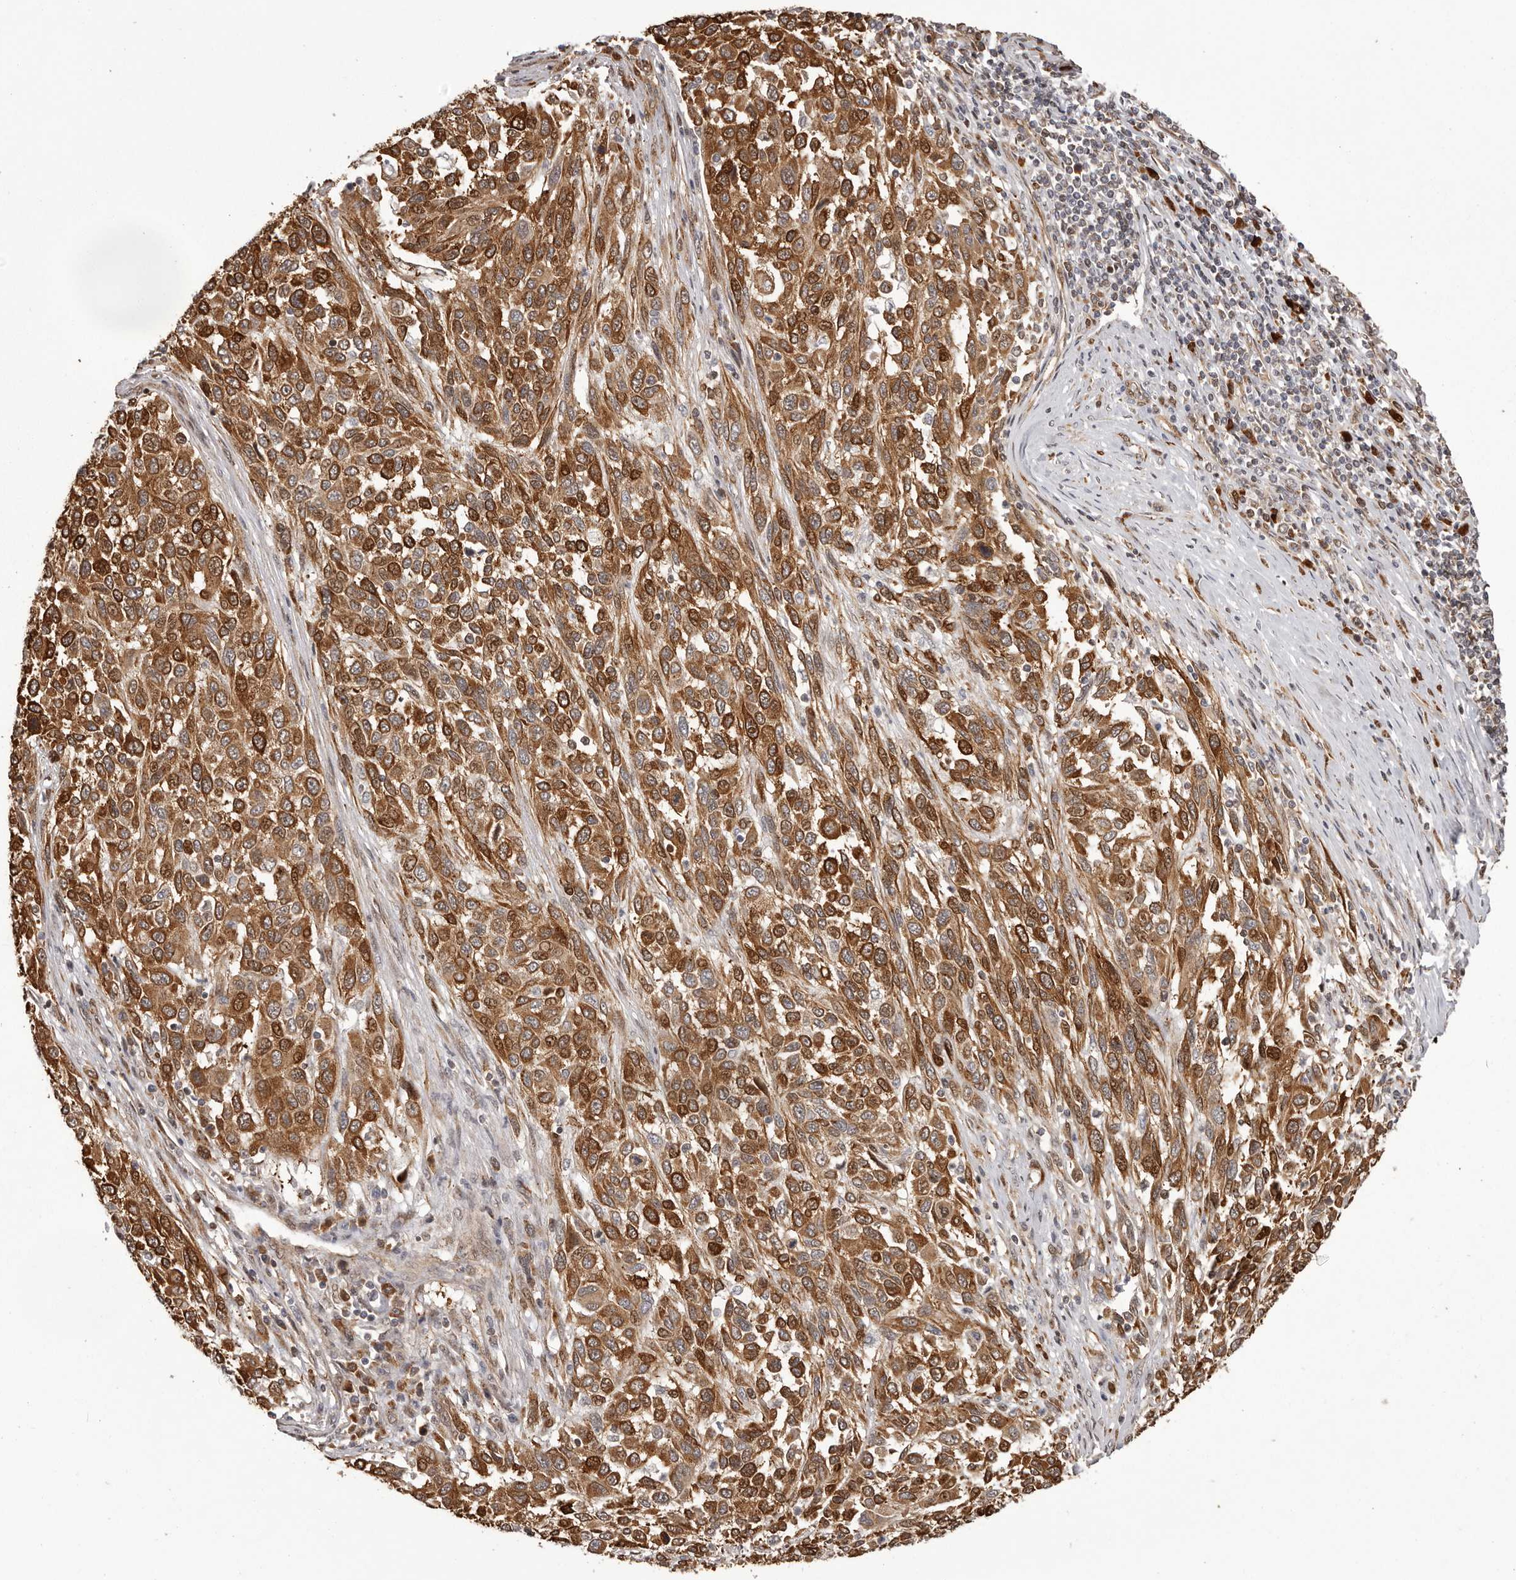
{"staining": {"intensity": "strong", "quantity": ">75%", "location": "cytoplasmic/membranous"}, "tissue": "melanoma", "cell_type": "Tumor cells", "image_type": "cancer", "snomed": [{"axis": "morphology", "description": "Malignant melanoma, Metastatic site"}, {"axis": "topography", "description": "Lymph node"}], "caption": "This micrograph demonstrates immunohistochemistry (IHC) staining of melanoma, with high strong cytoplasmic/membranous positivity in about >75% of tumor cells.", "gene": "GFOD1", "patient": {"sex": "male", "age": 61}}